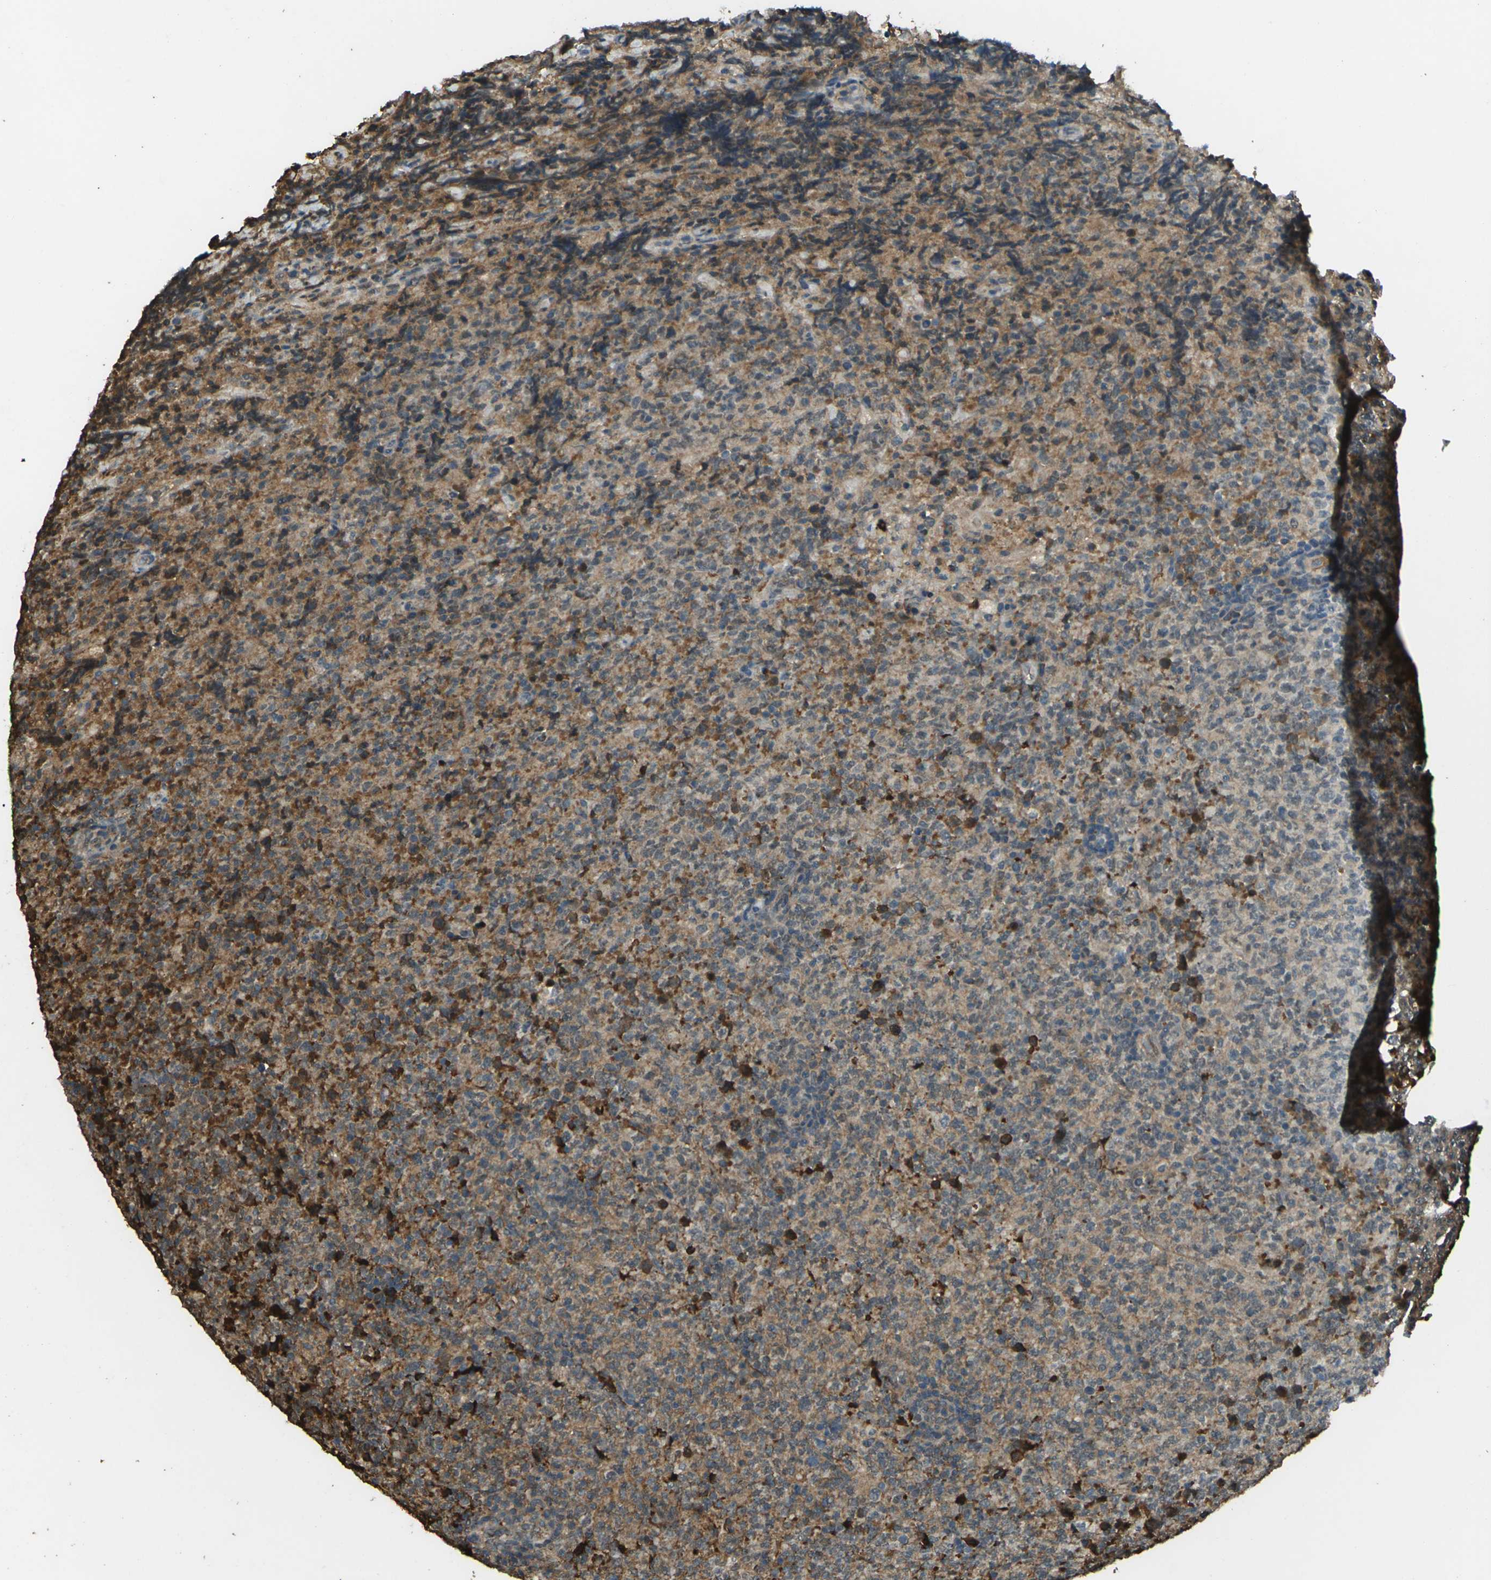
{"staining": {"intensity": "strong", "quantity": "25%-75%", "location": "cytoplasmic/membranous"}, "tissue": "lymphoma", "cell_type": "Tumor cells", "image_type": "cancer", "snomed": [{"axis": "morphology", "description": "Malignant lymphoma, non-Hodgkin's type, High grade"}, {"axis": "topography", "description": "Tonsil"}], "caption": "This photomicrograph exhibits lymphoma stained with immunohistochemistry (IHC) to label a protein in brown. The cytoplasmic/membranous of tumor cells show strong positivity for the protein. Nuclei are counter-stained blue.", "gene": "CYP1B1", "patient": {"sex": "female", "age": 36}}